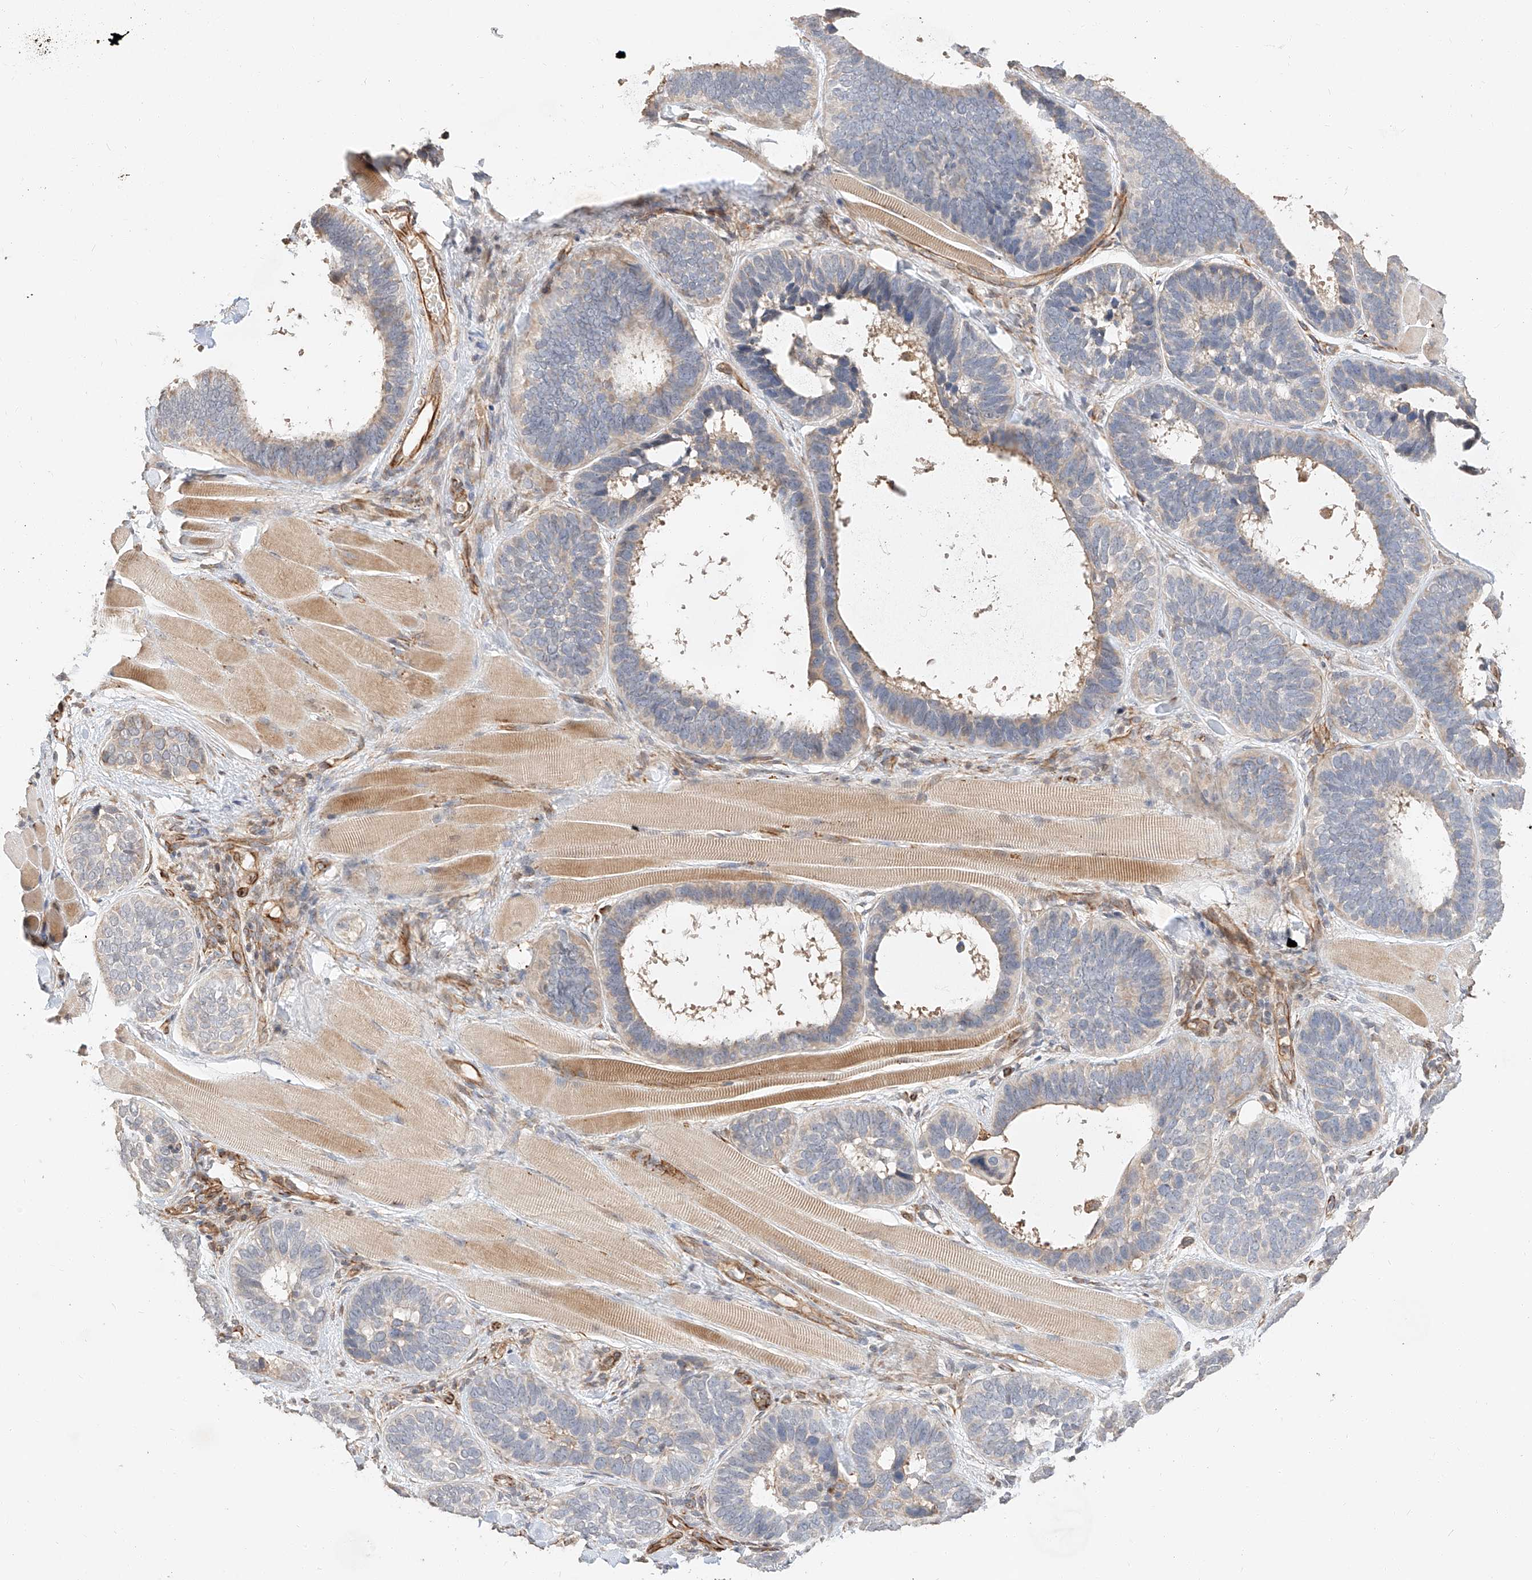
{"staining": {"intensity": "negative", "quantity": "none", "location": "none"}, "tissue": "skin cancer", "cell_type": "Tumor cells", "image_type": "cancer", "snomed": [{"axis": "morphology", "description": "Basal cell carcinoma"}, {"axis": "topography", "description": "Skin"}], "caption": "Photomicrograph shows no protein positivity in tumor cells of basal cell carcinoma (skin) tissue.", "gene": "SUSD6", "patient": {"sex": "male", "age": 62}}